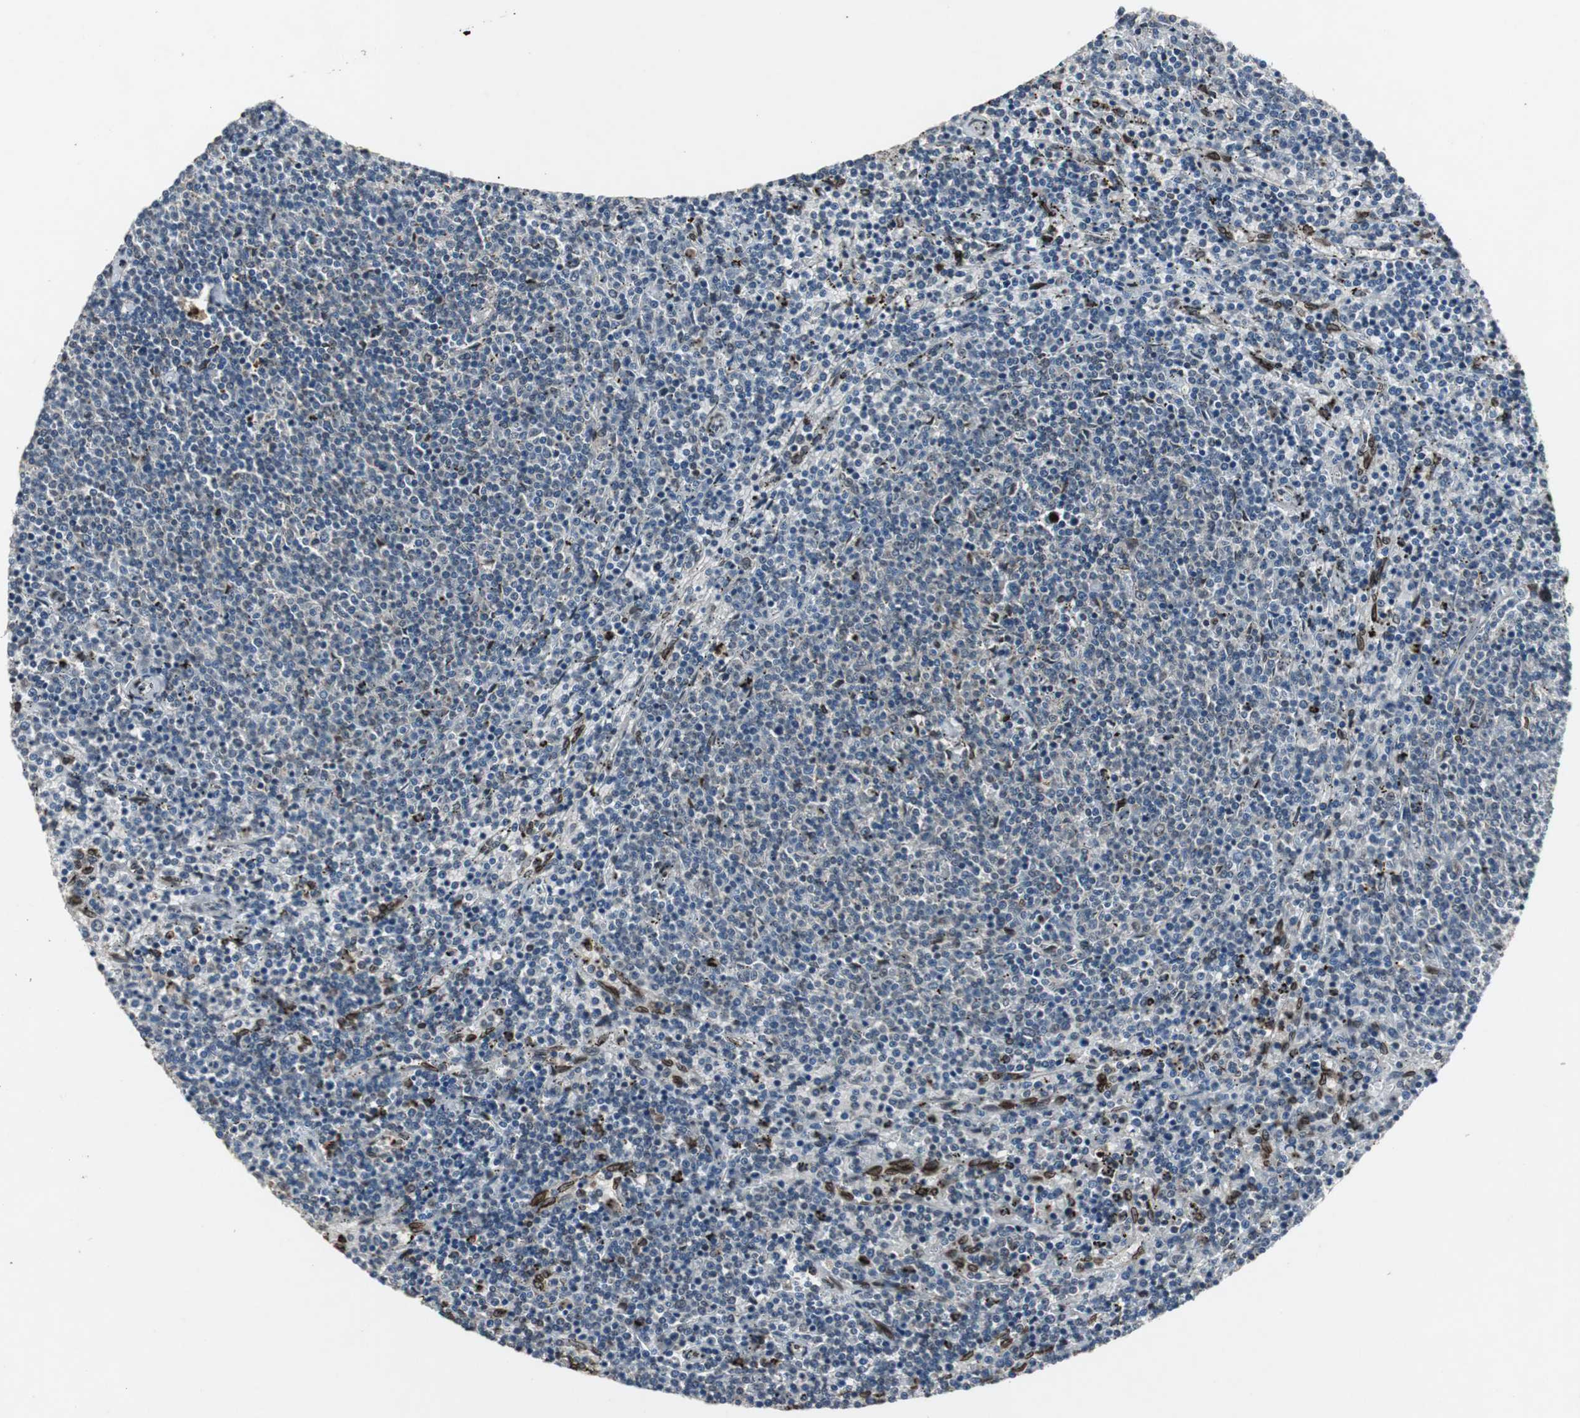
{"staining": {"intensity": "strong", "quantity": "<25%", "location": "cytoplasmic/membranous,nuclear"}, "tissue": "lymphoma", "cell_type": "Tumor cells", "image_type": "cancer", "snomed": [{"axis": "morphology", "description": "Malignant lymphoma, non-Hodgkin's type, Low grade"}, {"axis": "topography", "description": "Spleen"}], "caption": "Immunohistochemical staining of human lymphoma displays strong cytoplasmic/membranous and nuclear protein positivity in about <25% of tumor cells. Nuclei are stained in blue.", "gene": "LMNA", "patient": {"sex": "female", "age": 50}}